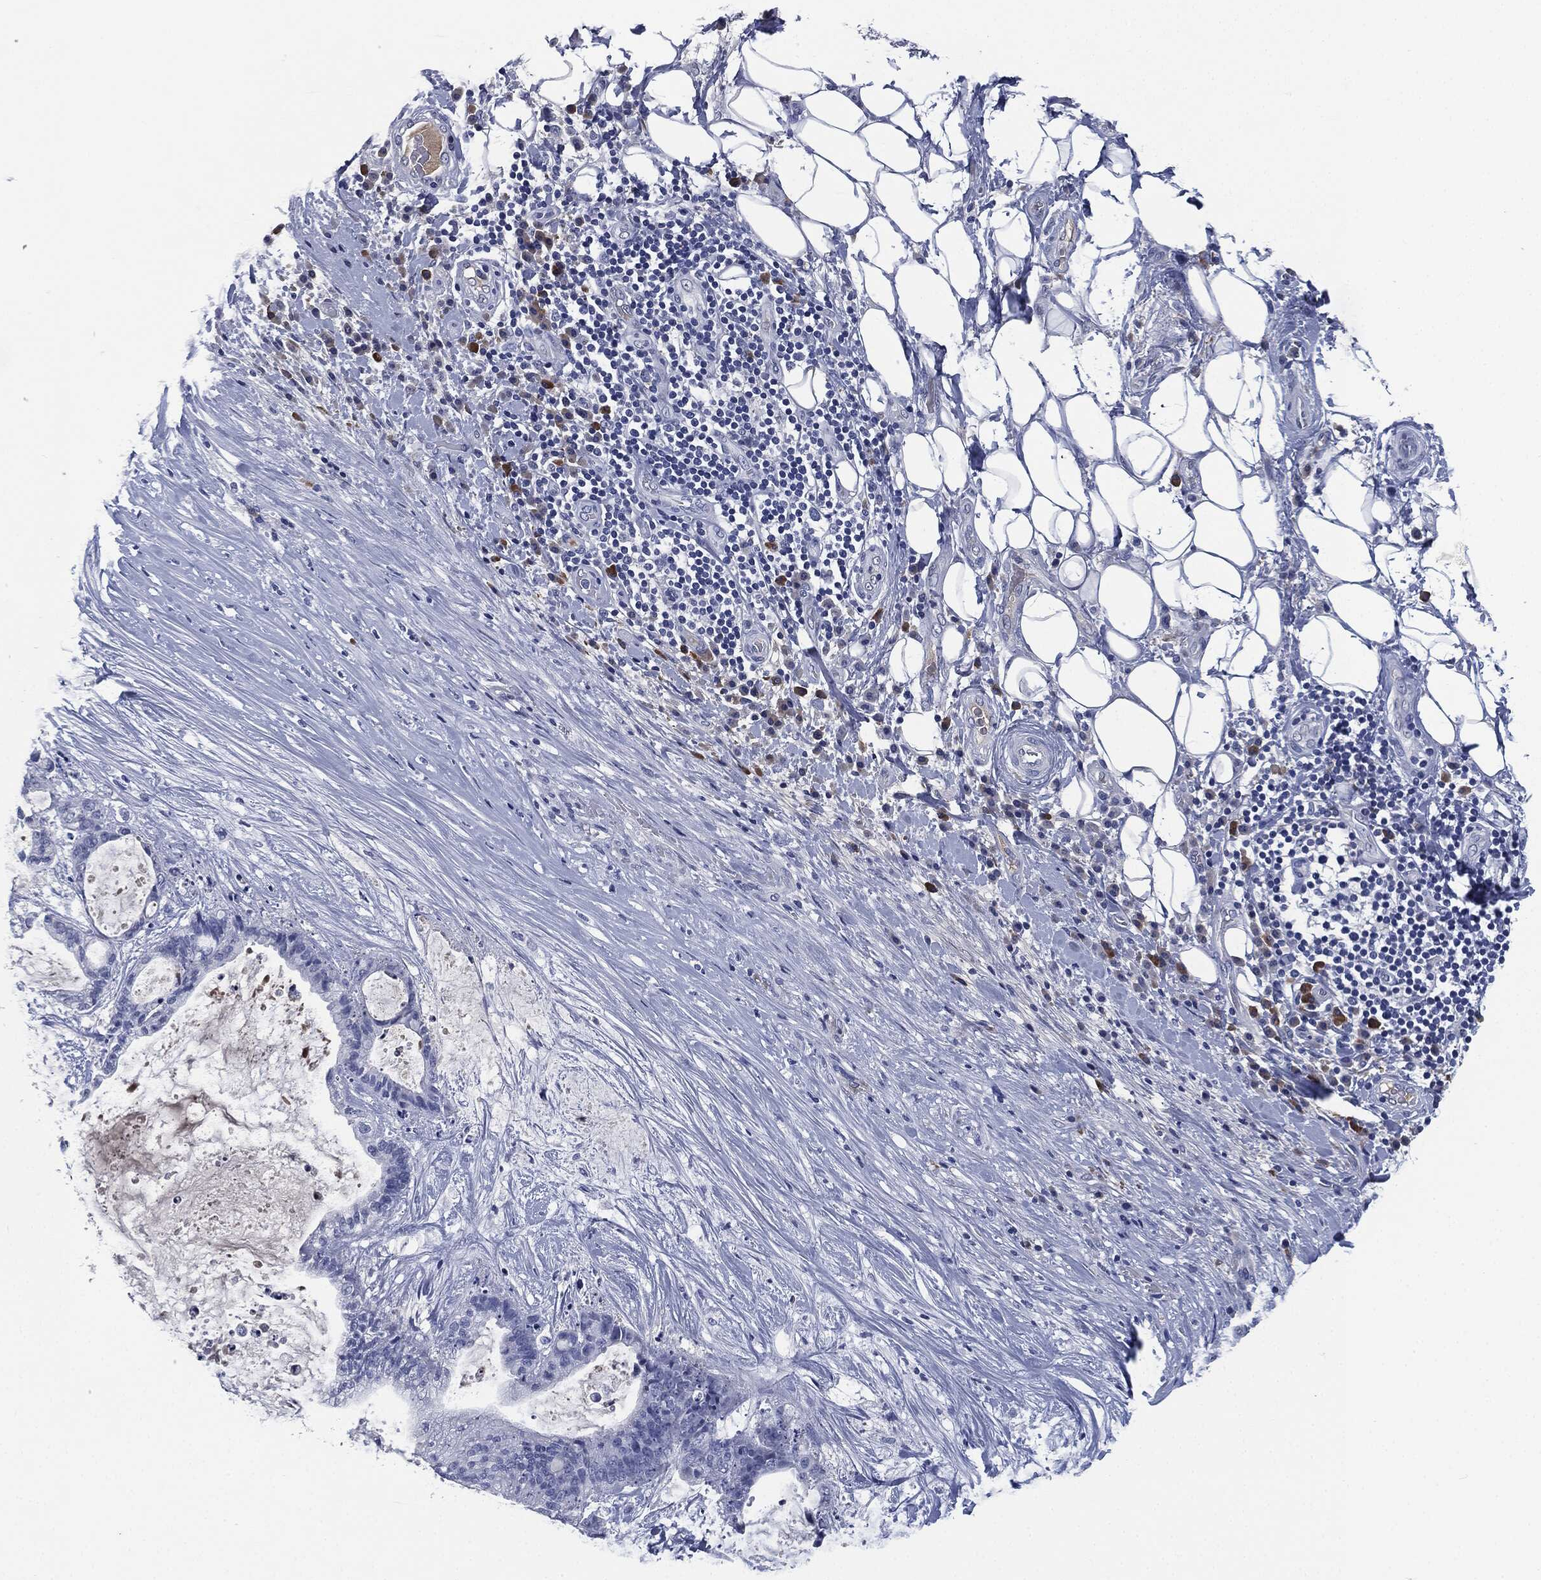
{"staining": {"intensity": "negative", "quantity": "none", "location": "none"}, "tissue": "liver cancer", "cell_type": "Tumor cells", "image_type": "cancer", "snomed": [{"axis": "morphology", "description": "Cholangiocarcinoma"}, {"axis": "topography", "description": "Liver"}], "caption": "This image is of liver cholangiocarcinoma stained with immunohistochemistry (IHC) to label a protein in brown with the nuclei are counter-stained blue. There is no staining in tumor cells.", "gene": "SIGLEC7", "patient": {"sex": "female", "age": 73}}